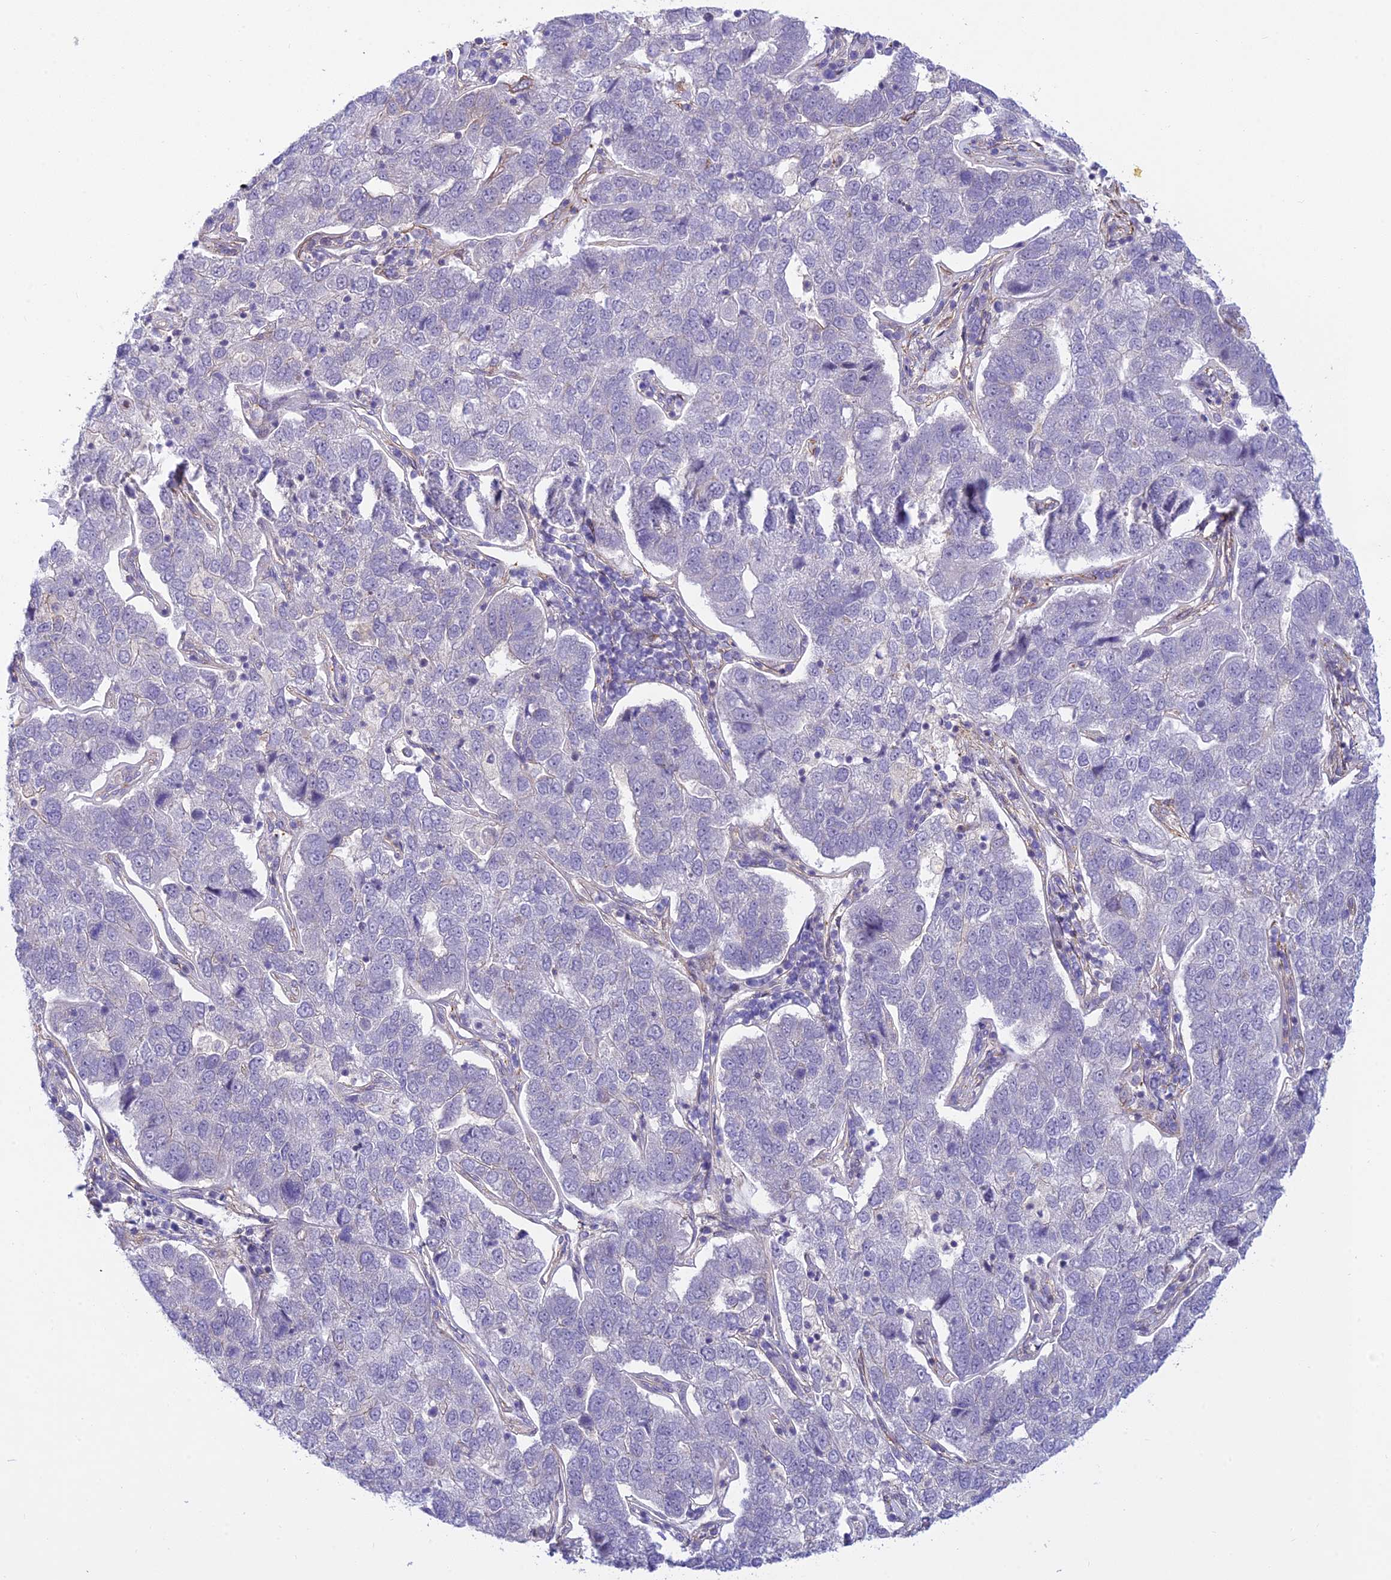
{"staining": {"intensity": "negative", "quantity": "none", "location": "none"}, "tissue": "pancreatic cancer", "cell_type": "Tumor cells", "image_type": "cancer", "snomed": [{"axis": "morphology", "description": "Adenocarcinoma, NOS"}, {"axis": "topography", "description": "Pancreas"}], "caption": "Immunohistochemistry image of neoplastic tissue: human pancreatic cancer (adenocarcinoma) stained with DAB (3,3'-diaminobenzidine) demonstrates no significant protein staining in tumor cells. Nuclei are stained in blue.", "gene": "FBXW4", "patient": {"sex": "female", "age": 61}}